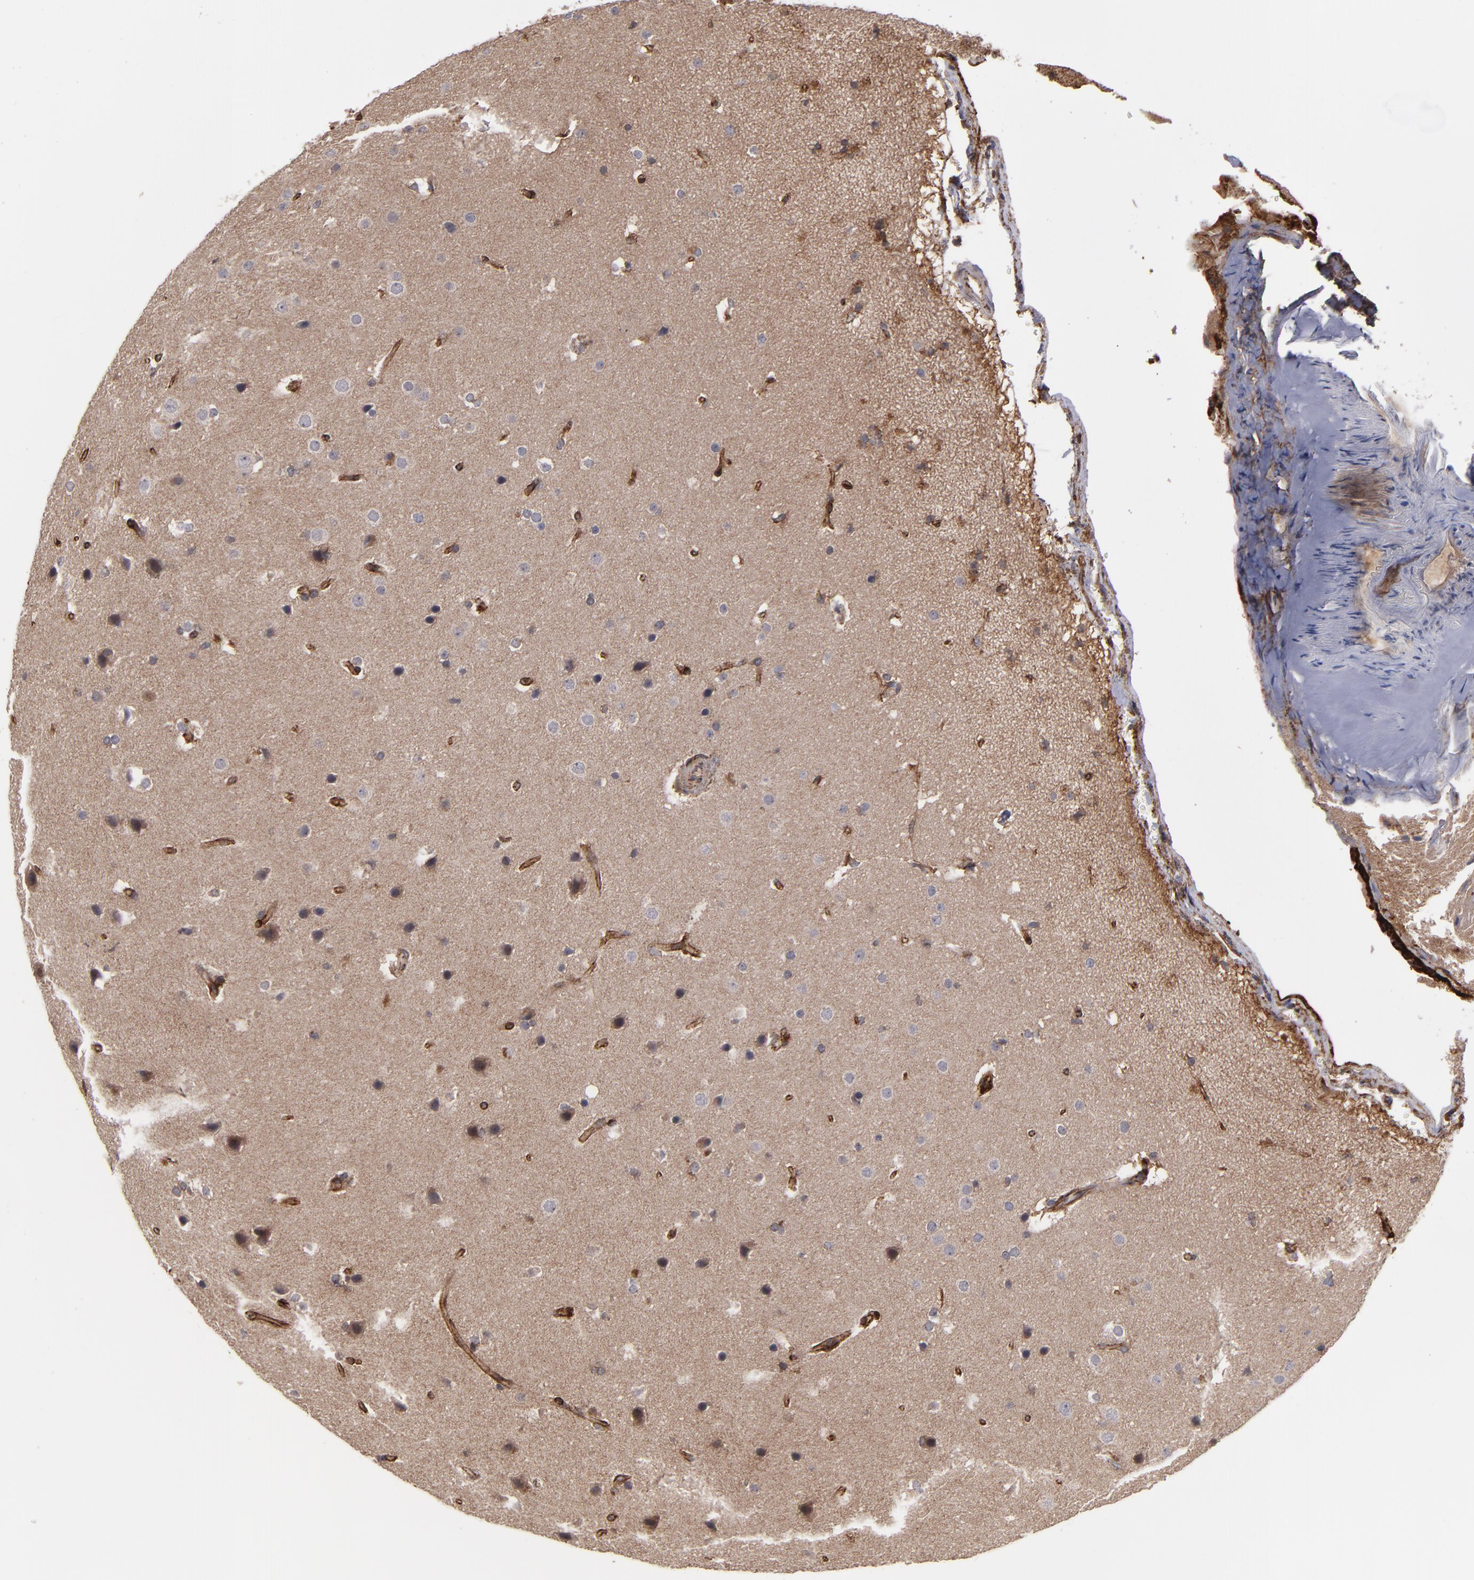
{"staining": {"intensity": "moderate", "quantity": ">75%", "location": "cytoplasmic/membranous"}, "tissue": "glioma", "cell_type": "Tumor cells", "image_type": "cancer", "snomed": [{"axis": "morphology", "description": "Glioma, malignant, Low grade"}, {"axis": "topography", "description": "Cerebral cortex"}], "caption": "Glioma tissue shows moderate cytoplasmic/membranous expression in approximately >75% of tumor cells", "gene": "TJP1", "patient": {"sex": "female", "age": 47}}